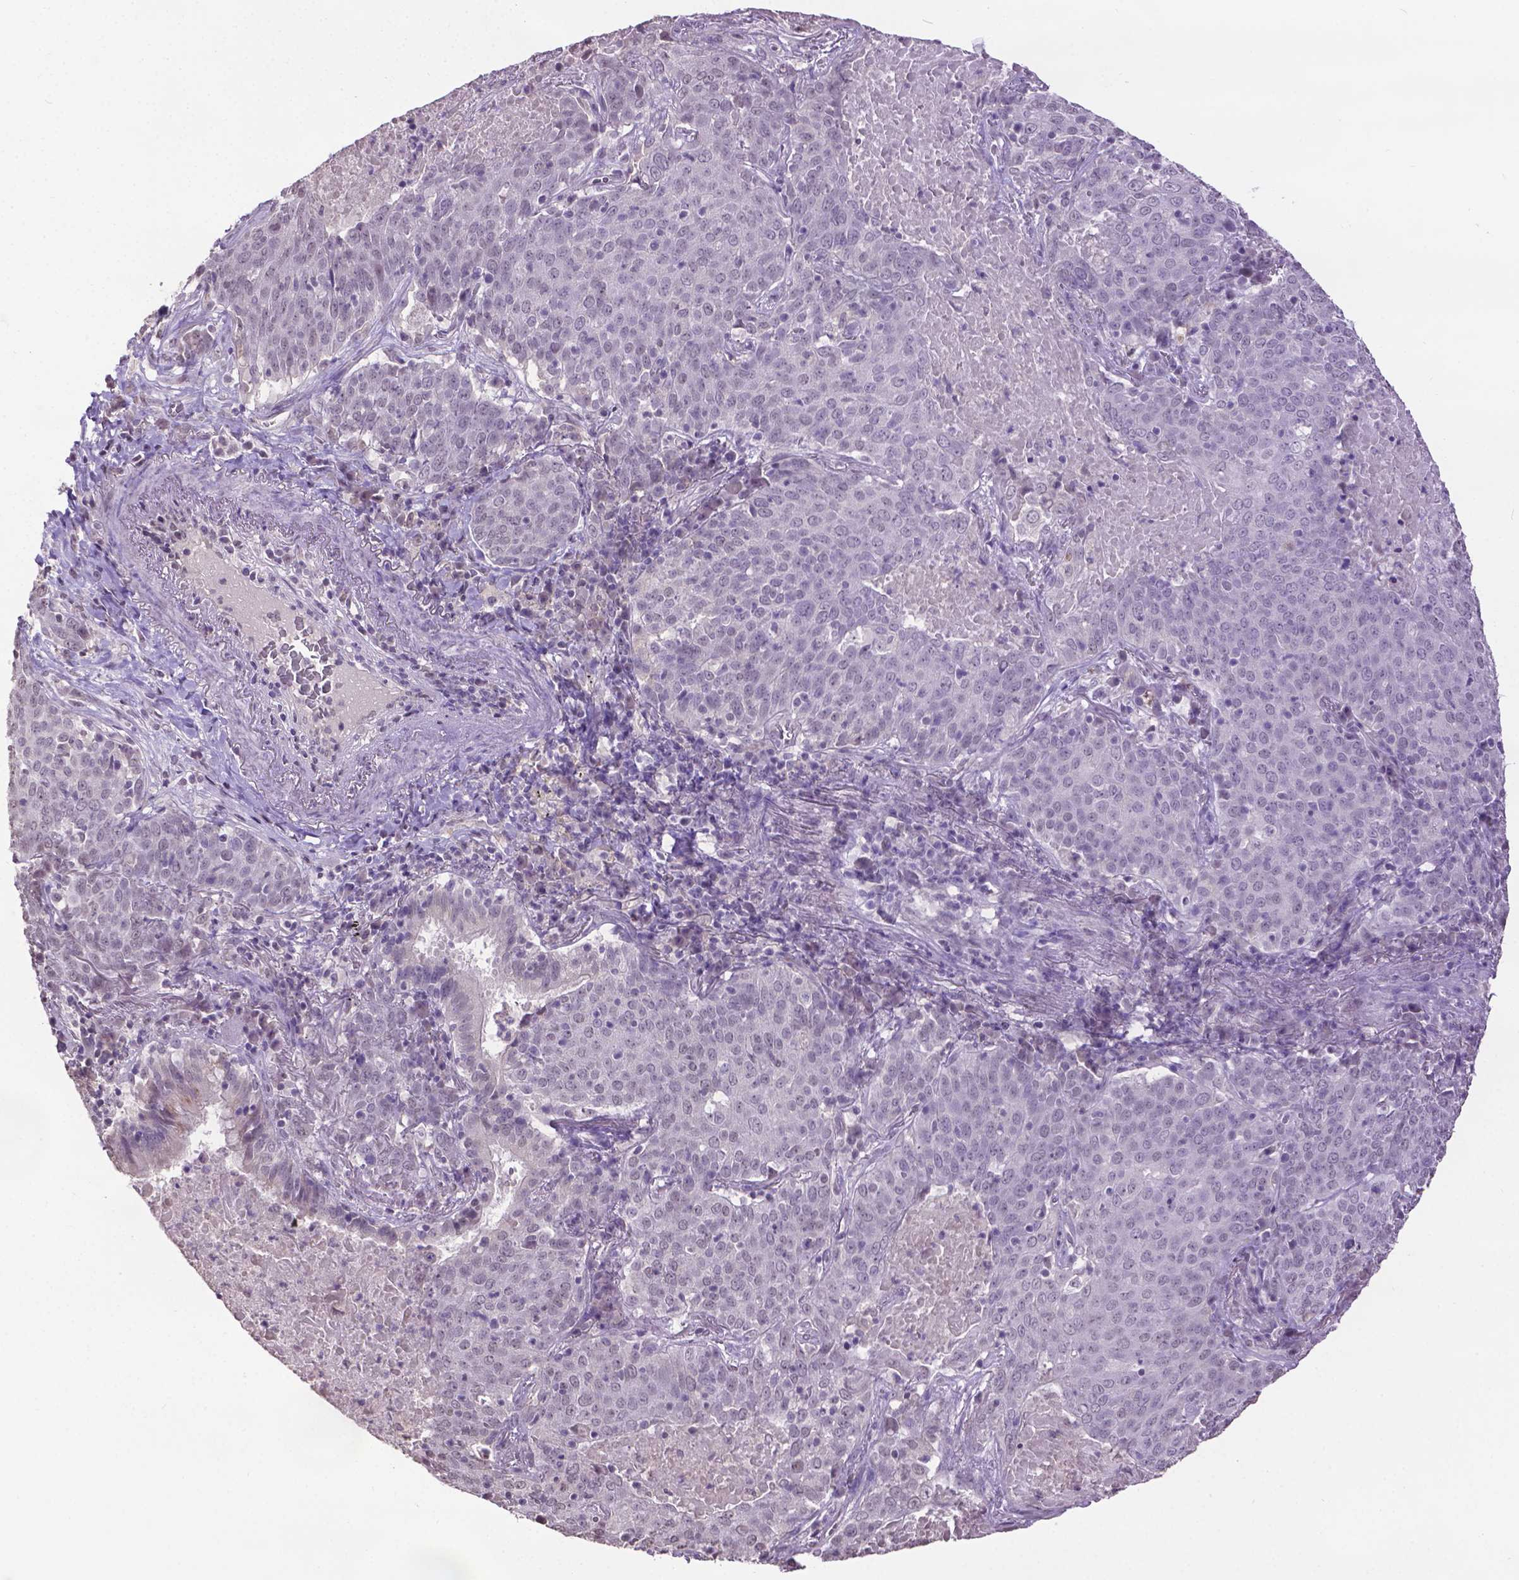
{"staining": {"intensity": "negative", "quantity": "none", "location": "none"}, "tissue": "lung cancer", "cell_type": "Tumor cells", "image_type": "cancer", "snomed": [{"axis": "morphology", "description": "Squamous cell carcinoma, NOS"}, {"axis": "topography", "description": "Lung"}], "caption": "High power microscopy micrograph of an immunohistochemistry histopathology image of lung cancer (squamous cell carcinoma), revealing no significant positivity in tumor cells.", "gene": "CPM", "patient": {"sex": "male", "age": 82}}